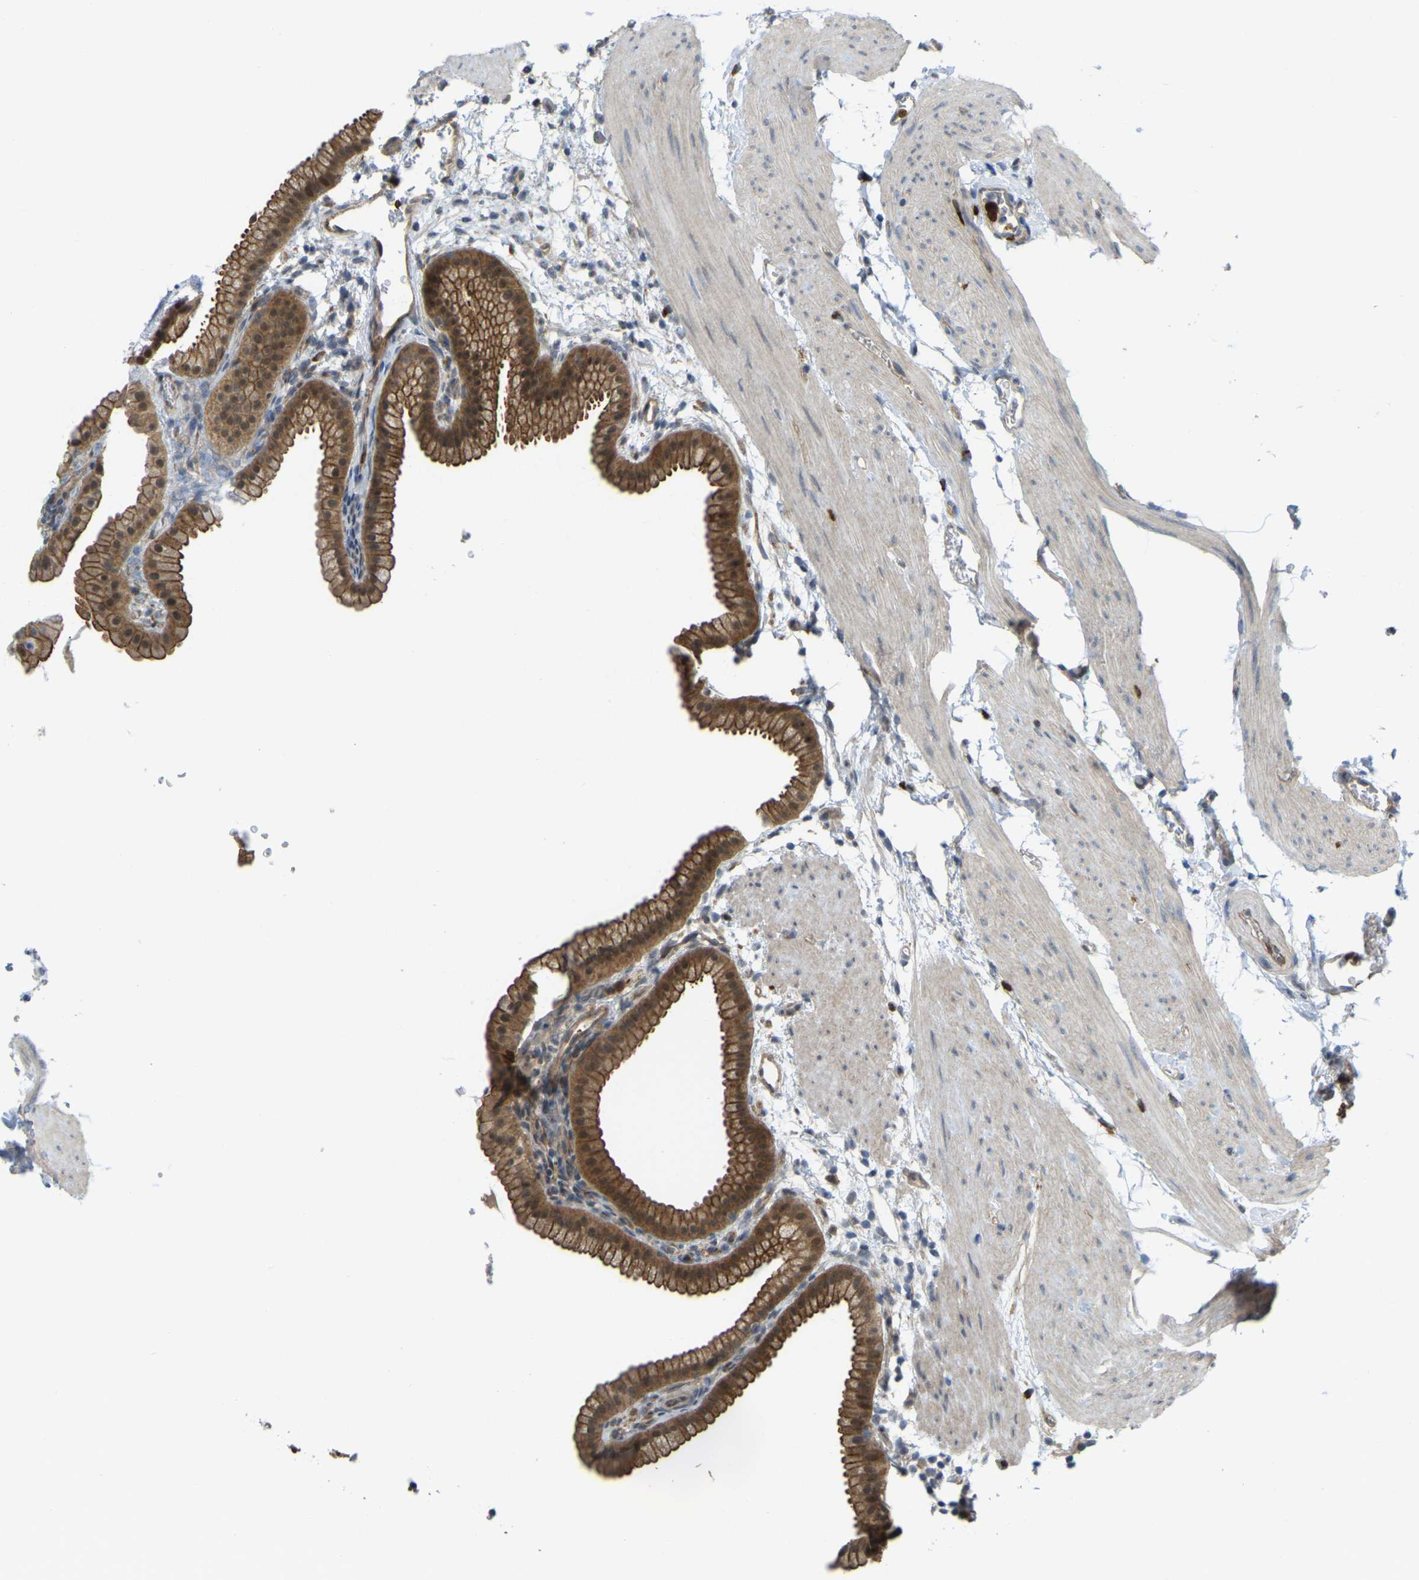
{"staining": {"intensity": "moderate", "quantity": ">75%", "location": "cytoplasmic/membranous"}, "tissue": "gallbladder", "cell_type": "Glandular cells", "image_type": "normal", "snomed": [{"axis": "morphology", "description": "Normal tissue, NOS"}, {"axis": "topography", "description": "Gallbladder"}], "caption": "The histopathology image reveals immunohistochemical staining of unremarkable gallbladder. There is moderate cytoplasmic/membranous expression is seen in approximately >75% of glandular cells. (DAB = brown stain, brightfield microscopy at high magnification).", "gene": "SERPINB5", "patient": {"sex": "female", "age": 64}}